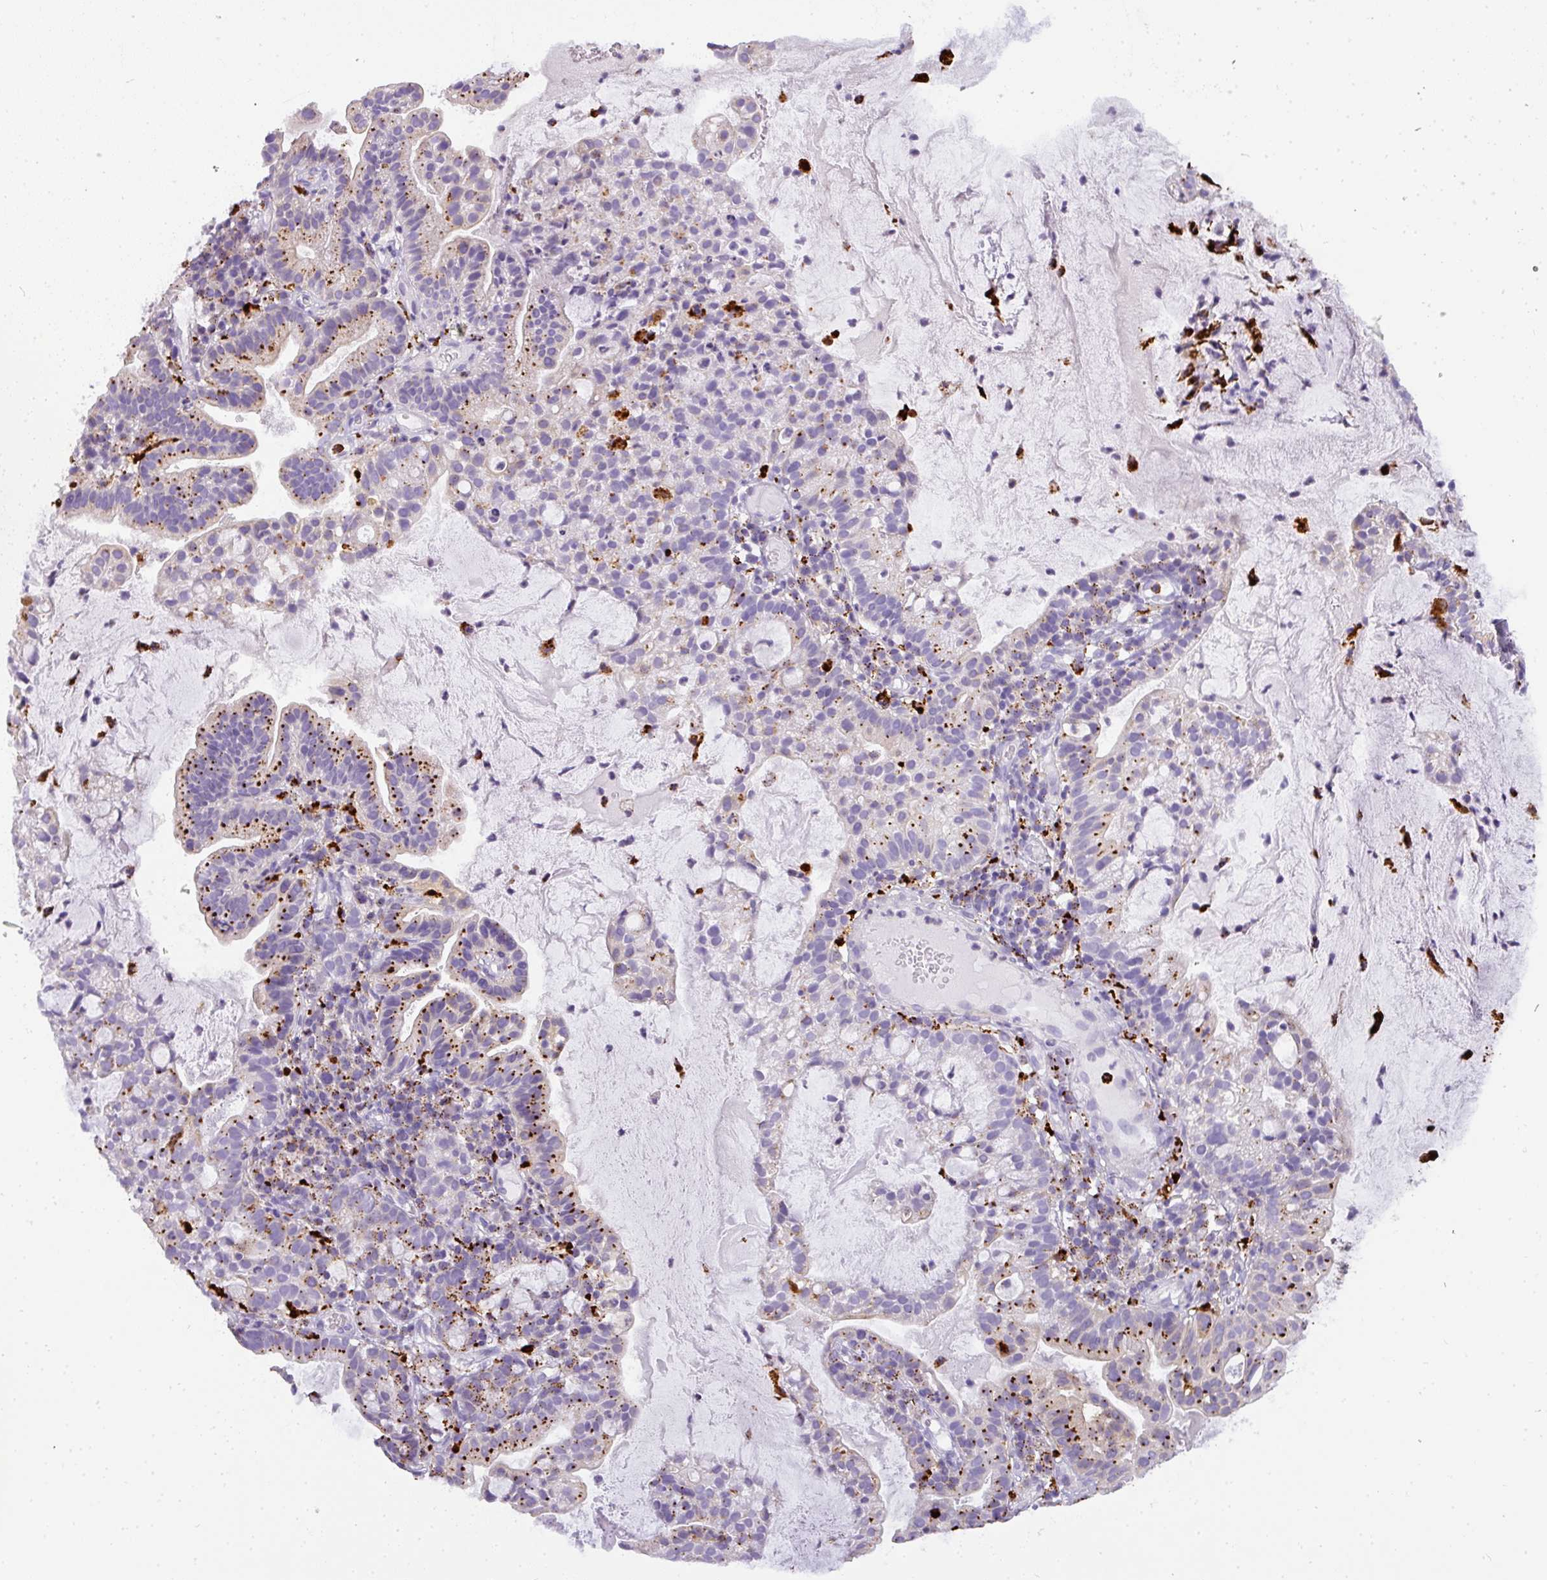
{"staining": {"intensity": "strong", "quantity": "<25%", "location": "cytoplasmic/membranous"}, "tissue": "cervical cancer", "cell_type": "Tumor cells", "image_type": "cancer", "snomed": [{"axis": "morphology", "description": "Adenocarcinoma, NOS"}, {"axis": "topography", "description": "Cervix"}], "caption": "High-power microscopy captured an immunohistochemistry photomicrograph of cervical cancer, revealing strong cytoplasmic/membranous expression in approximately <25% of tumor cells. Using DAB (brown) and hematoxylin (blue) stains, captured at high magnification using brightfield microscopy.", "gene": "MMACHC", "patient": {"sex": "female", "age": 41}}